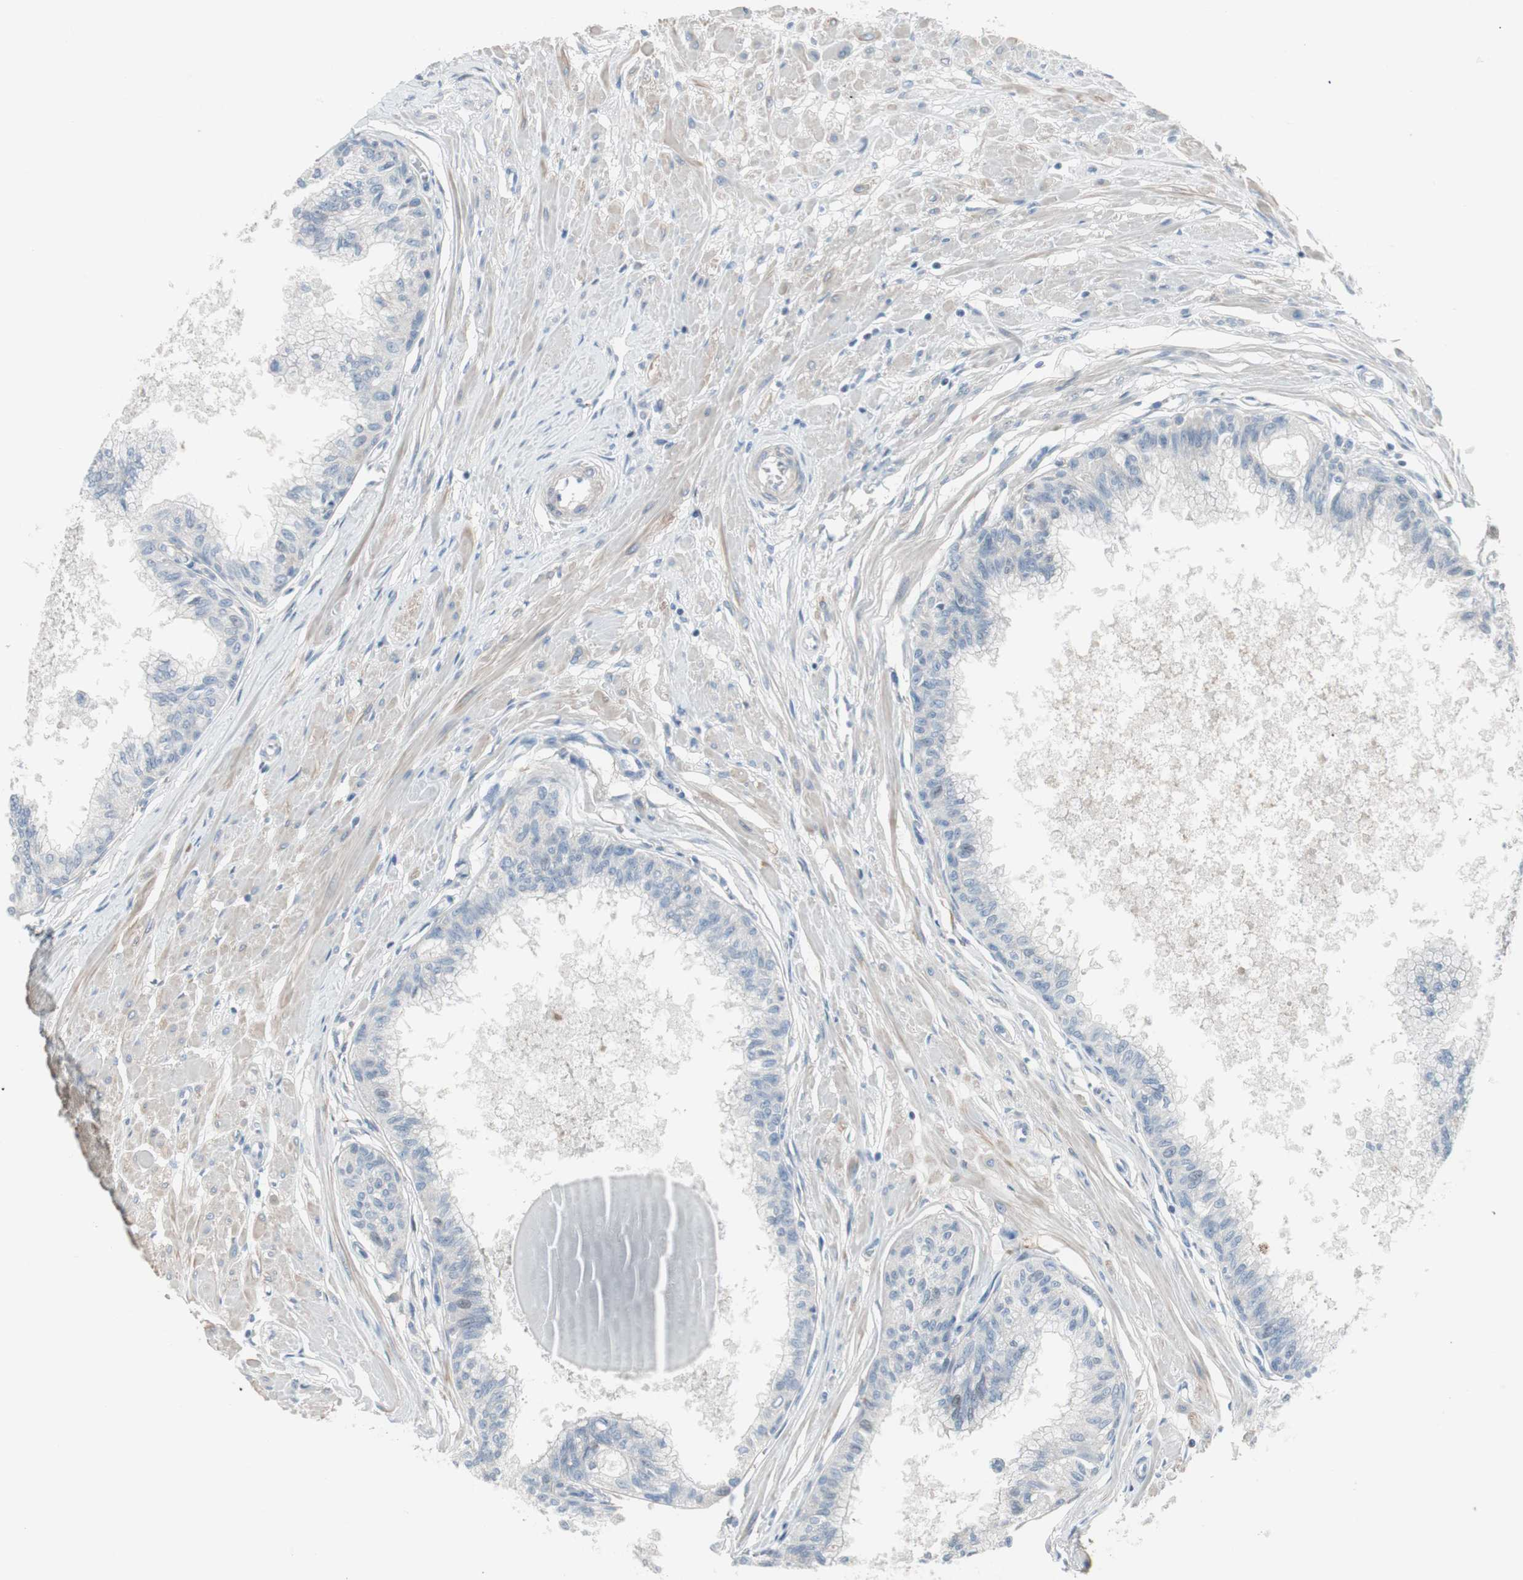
{"staining": {"intensity": "negative", "quantity": "none", "location": "none"}, "tissue": "prostate", "cell_type": "Glandular cells", "image_type": "normal", "snomed": [{"axis": "morphology", "description": "Normal tissue, NOS"}, {"axis": "topography", "description": "Prostate"}, {"axis": "topography", "description": "Seminal veicle"}], "caption": "This histopathology image is of normal prostate stained with immunohistochemistry (IHC) to label a protein in brown with the nuclei are counter-stained blue. There is no expression in glandular cells.", "gene": "PIGR", "patient": {"sex": "male", "age": 60}}